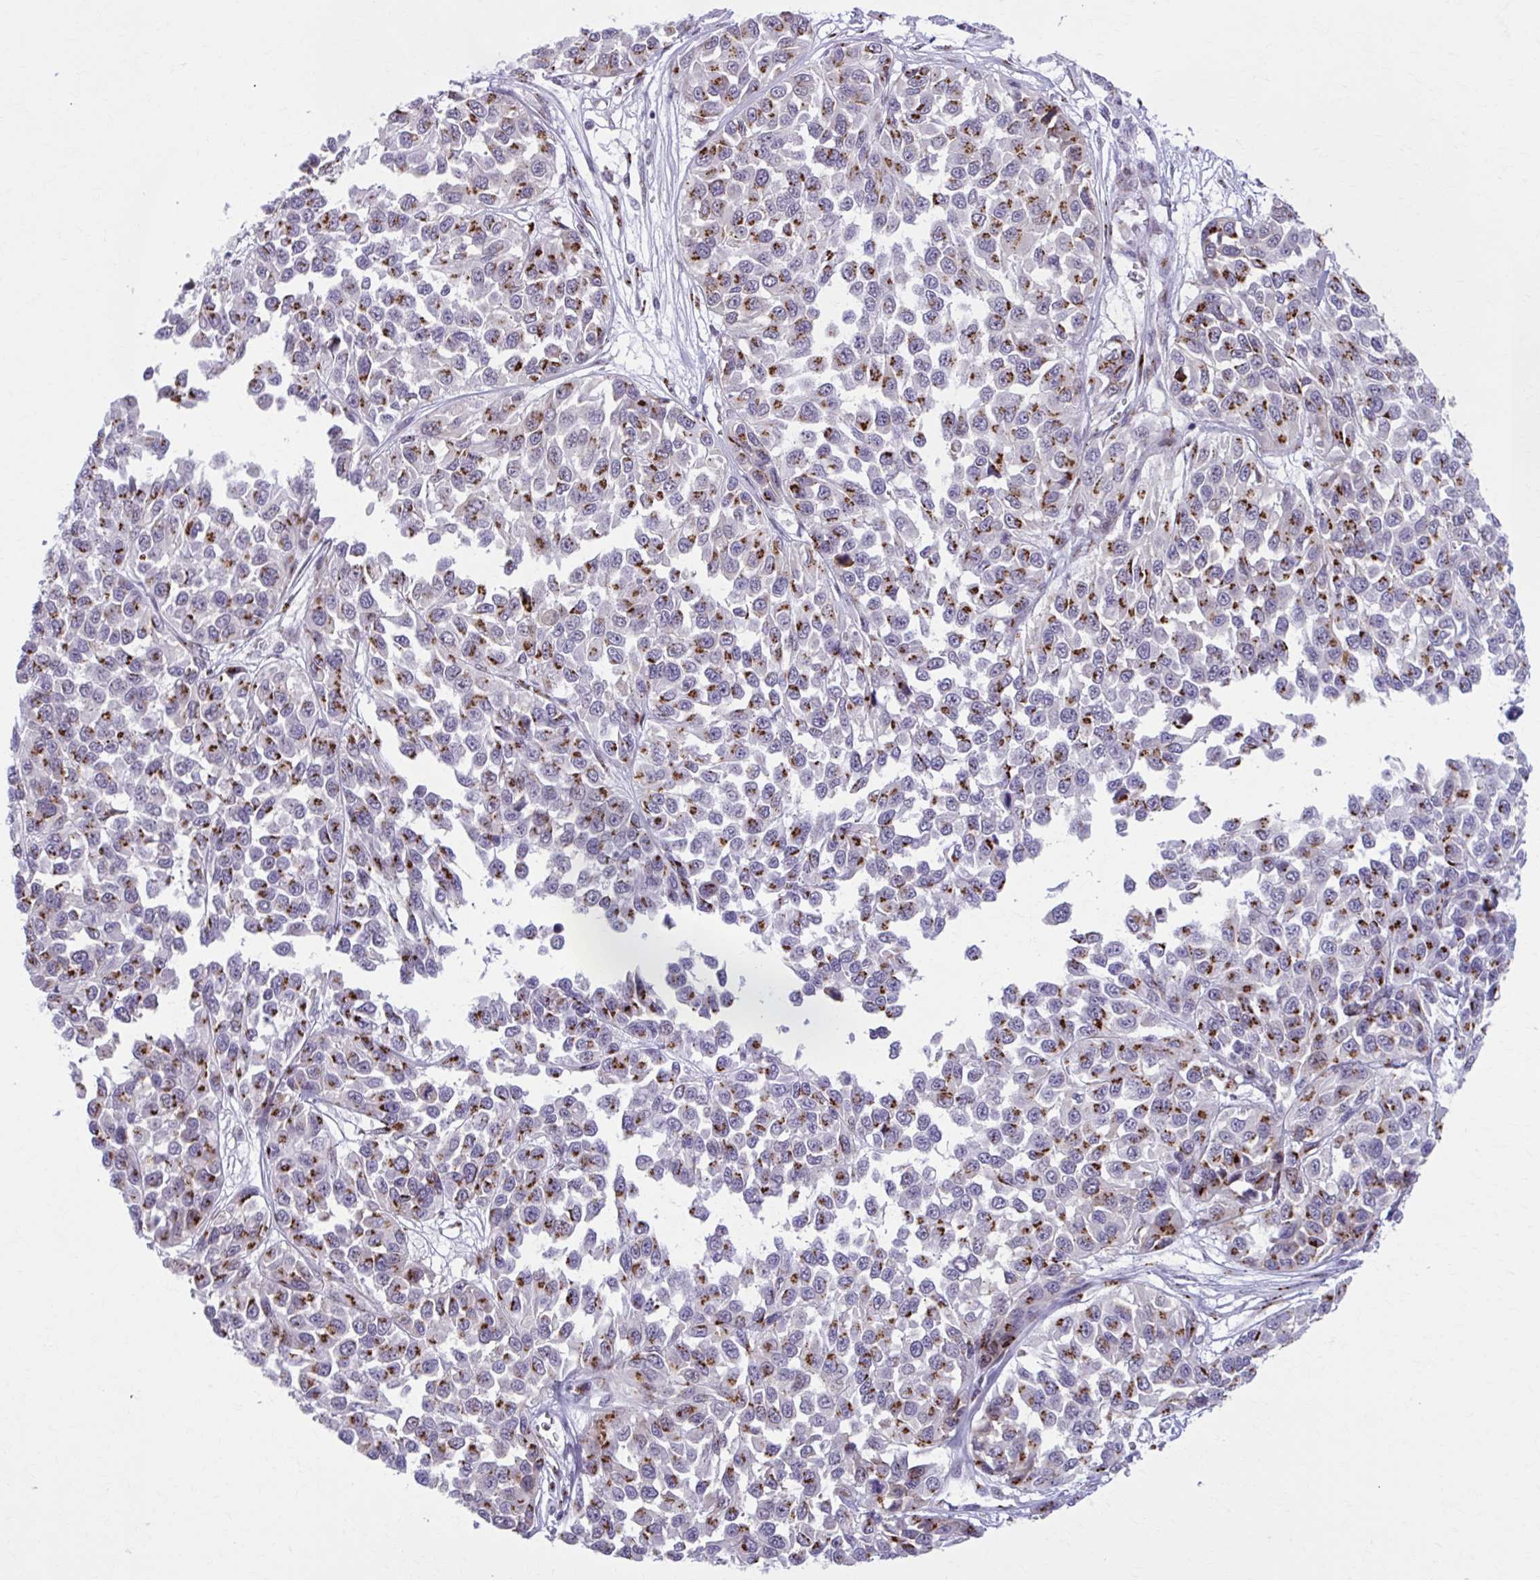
{"staining": {"intensity": "strong", "quantity": ">75%", "location": "cytoplasmic/membranous"}, "tissue": "melanoma", "cell_type": "Tumor cells", "image_type": "cancer", "snomed": [{"axis": "morphology", "description": "Malignant melanoma, NOS"}, {"axis": "topography", "description": "Skin"}], "caption": "A brown stain highlights strong cytoplasmic/membranous expression of a protein in human malignant melanoma tumor cells.", "gene": "ZNF682", "patient": {"sex": "male", "age": 62}}